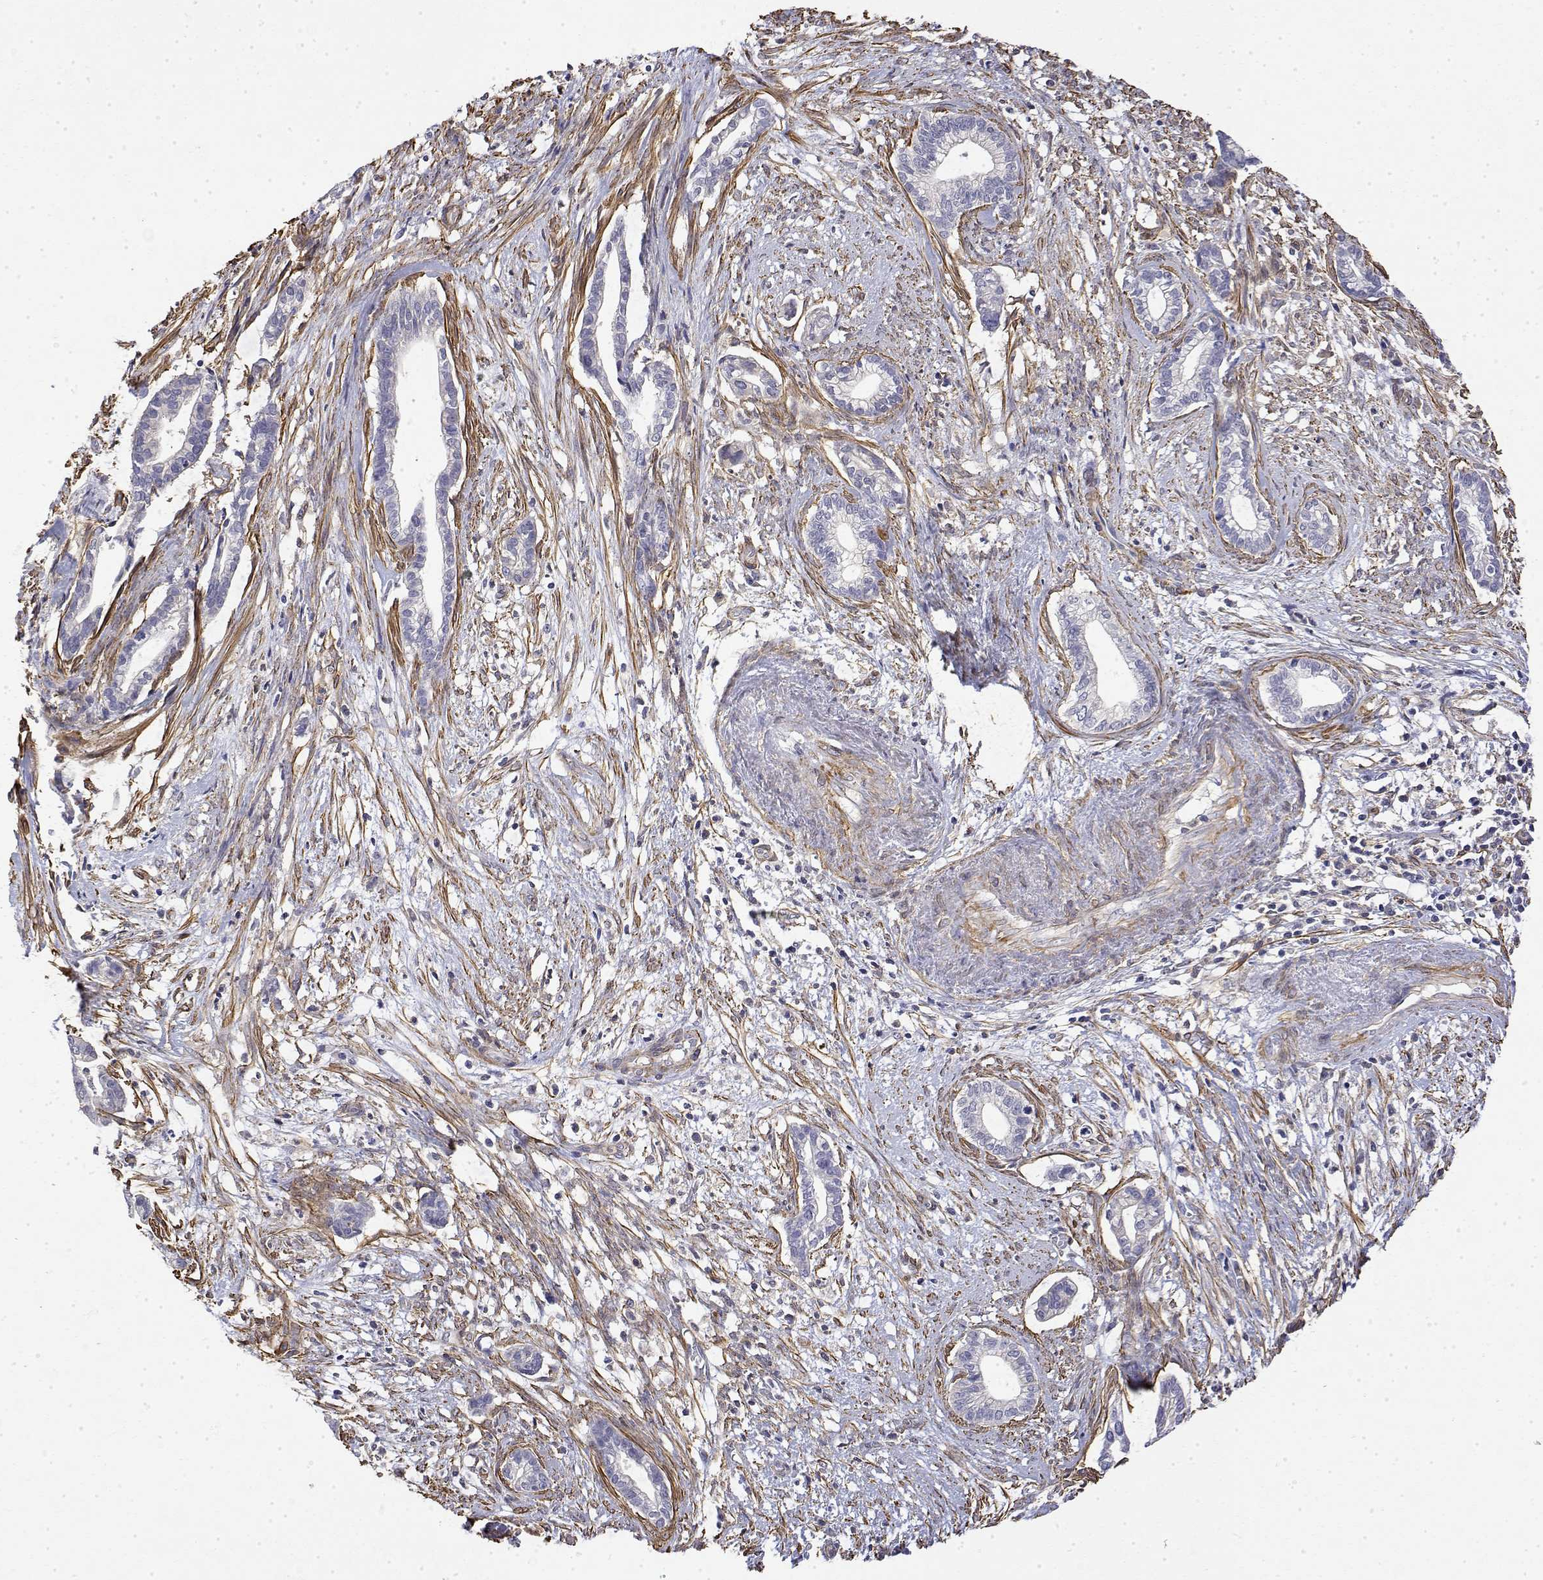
{"staining": {"intensity": "negative", "quantity": "none", "location": "none"}, "tissue": "cervical cancer", "cell_type": "Tumor cells", "image_type": "cancer", "snomed": [{"axis": "morphology", "description": "Adenocarcinoma, NOS"}, {"axis": "topography", "description": "Cervix"}], "caption": "This is an IHC micrograph of cervical adenocarcinoma. There is no staining in tumor cells.", "gene": "SOWAHD", "patient": {"sex": "female", "age": 62}}